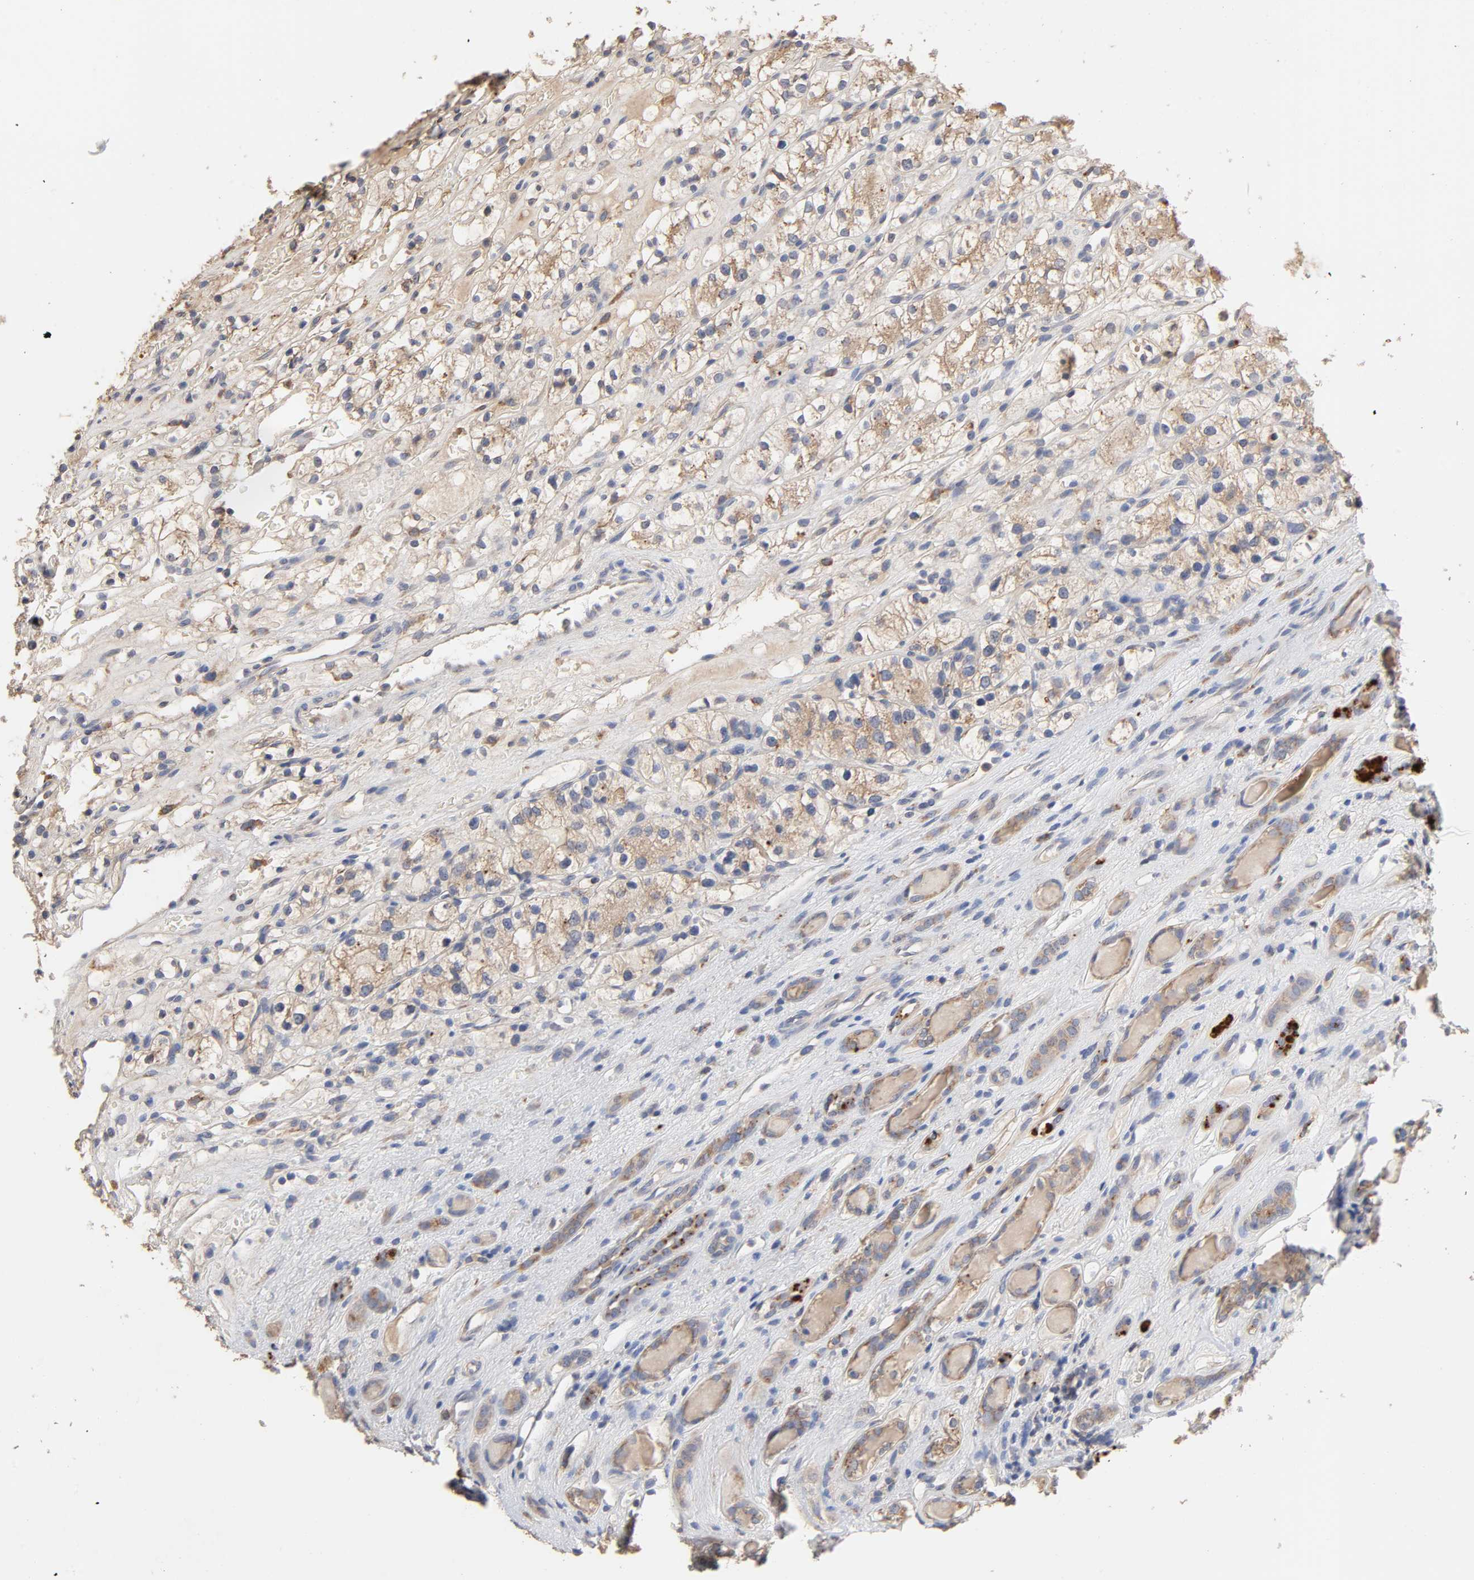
{"staining": {"intensity": "weak", "quantity": "25%-75%", "location": "cytoplasmic/membranous"}, "tissue": "renal cancer", "cell_type": "Tumor cells", "image_type": "cancer", "snomed": [{"axis": "morphology", "description": "Adenocarcinoma, NOS"}, {"axis": "topography", "description": "Kidney"}], "caption": "The micrograph shows staining of adenocarcinoma (renal), revealing weak cytoplasmic/membranous protein positivity (brown color) within tumor cells.", "gene": "EIF4G2", "patient": {"sex": "female", "age": 60}}